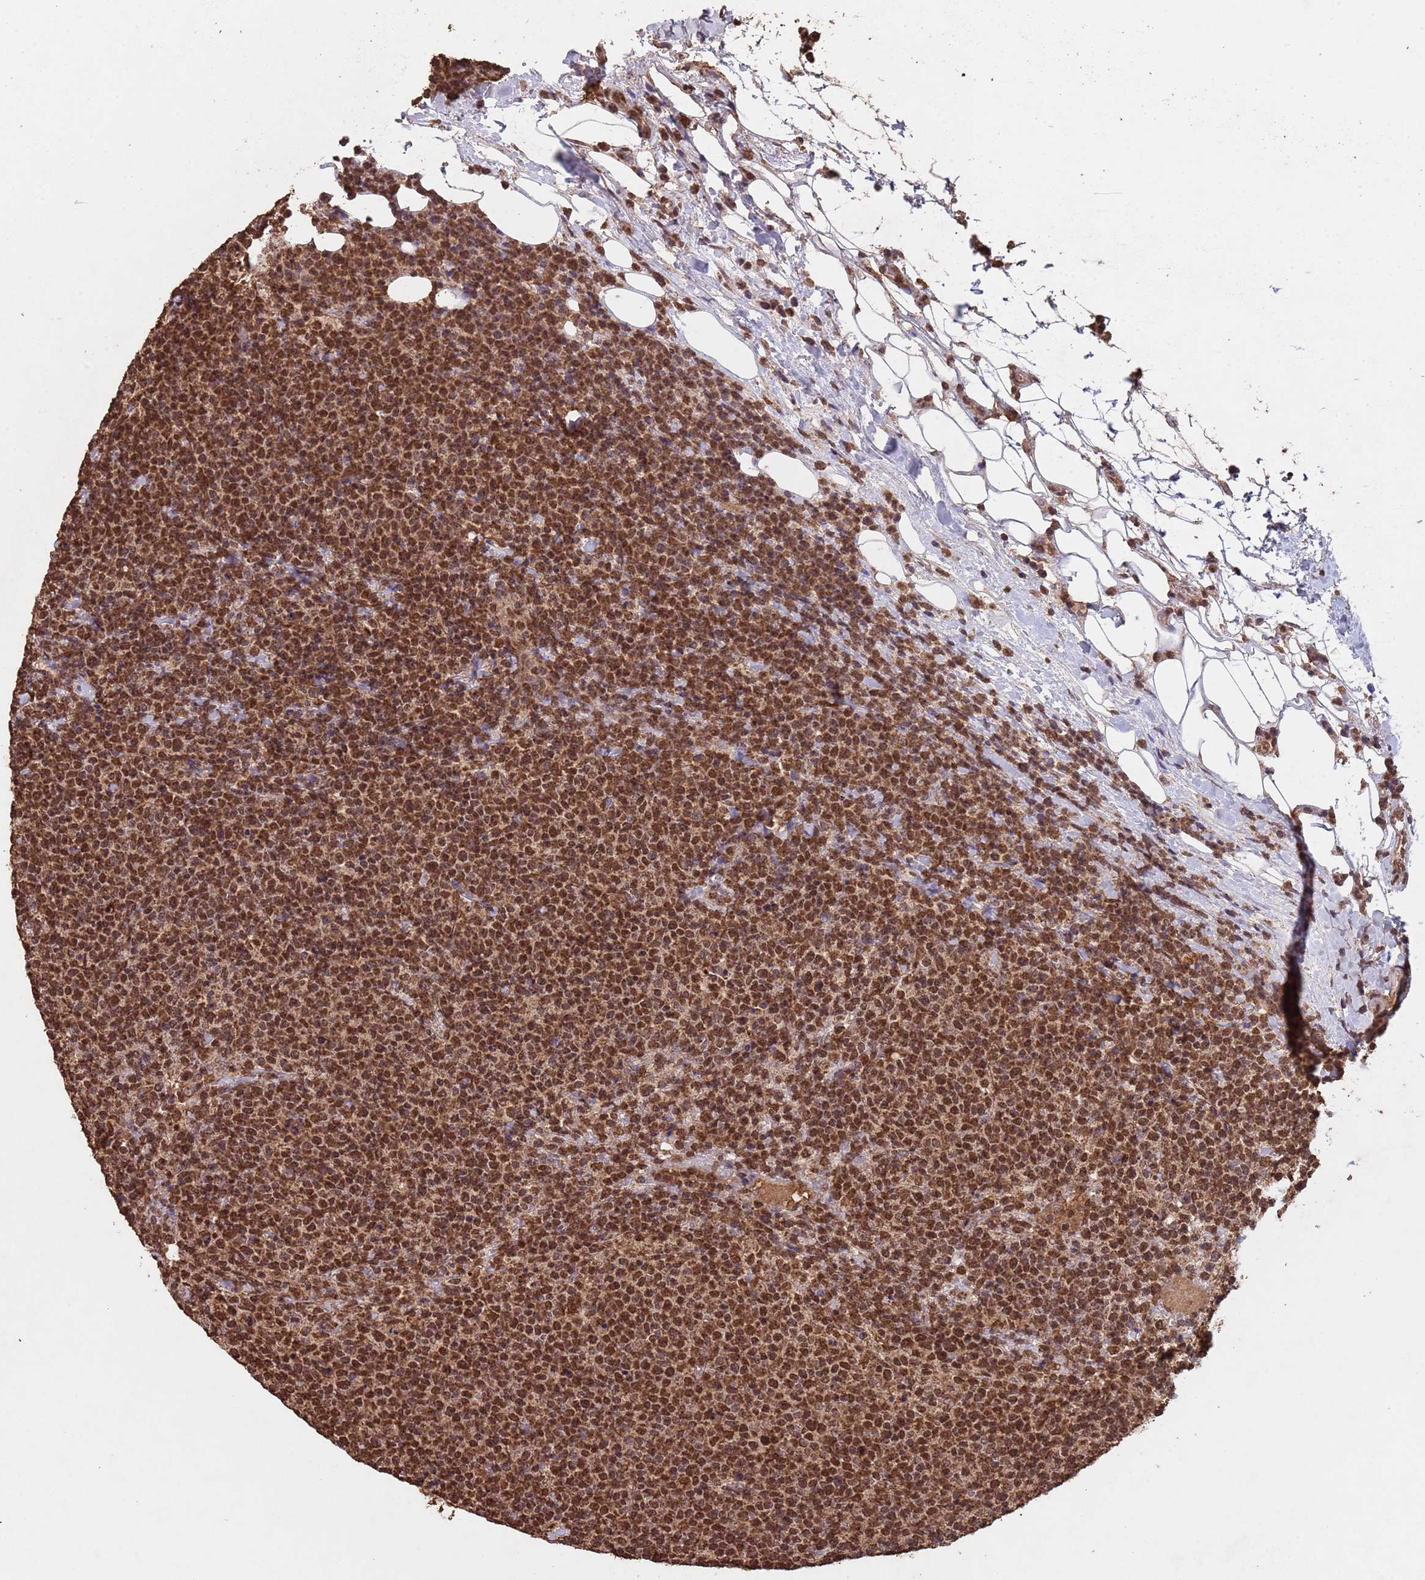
{"staining": {"intensity": "moderate", "quantity": ">75%", "location": "nuclear"}, "tissue": "lymphoma", "cell_type": "Tumor cells", "image_type": "cancer", "snomed": [{"axis": "morphology", "description": "Malignant lymphoma, non-Hodgkin's type, High grade"}, {"axis": "topography", "description": "Lymph node"}], "caption": "IHC staining of high-grade malignant lymphoma, non-Hodgkin's type, which demonstrates medium levels of moderate nuclear expression in about >75% of tumor cells indicating moderate nuclear protein staining. The staining was performed using DAB (brown) for protein detection and nuclei were counterstained in hematoxylin (blue).", "gene": "HDAC10", "patient": {"sex": "male", "age": 61}}